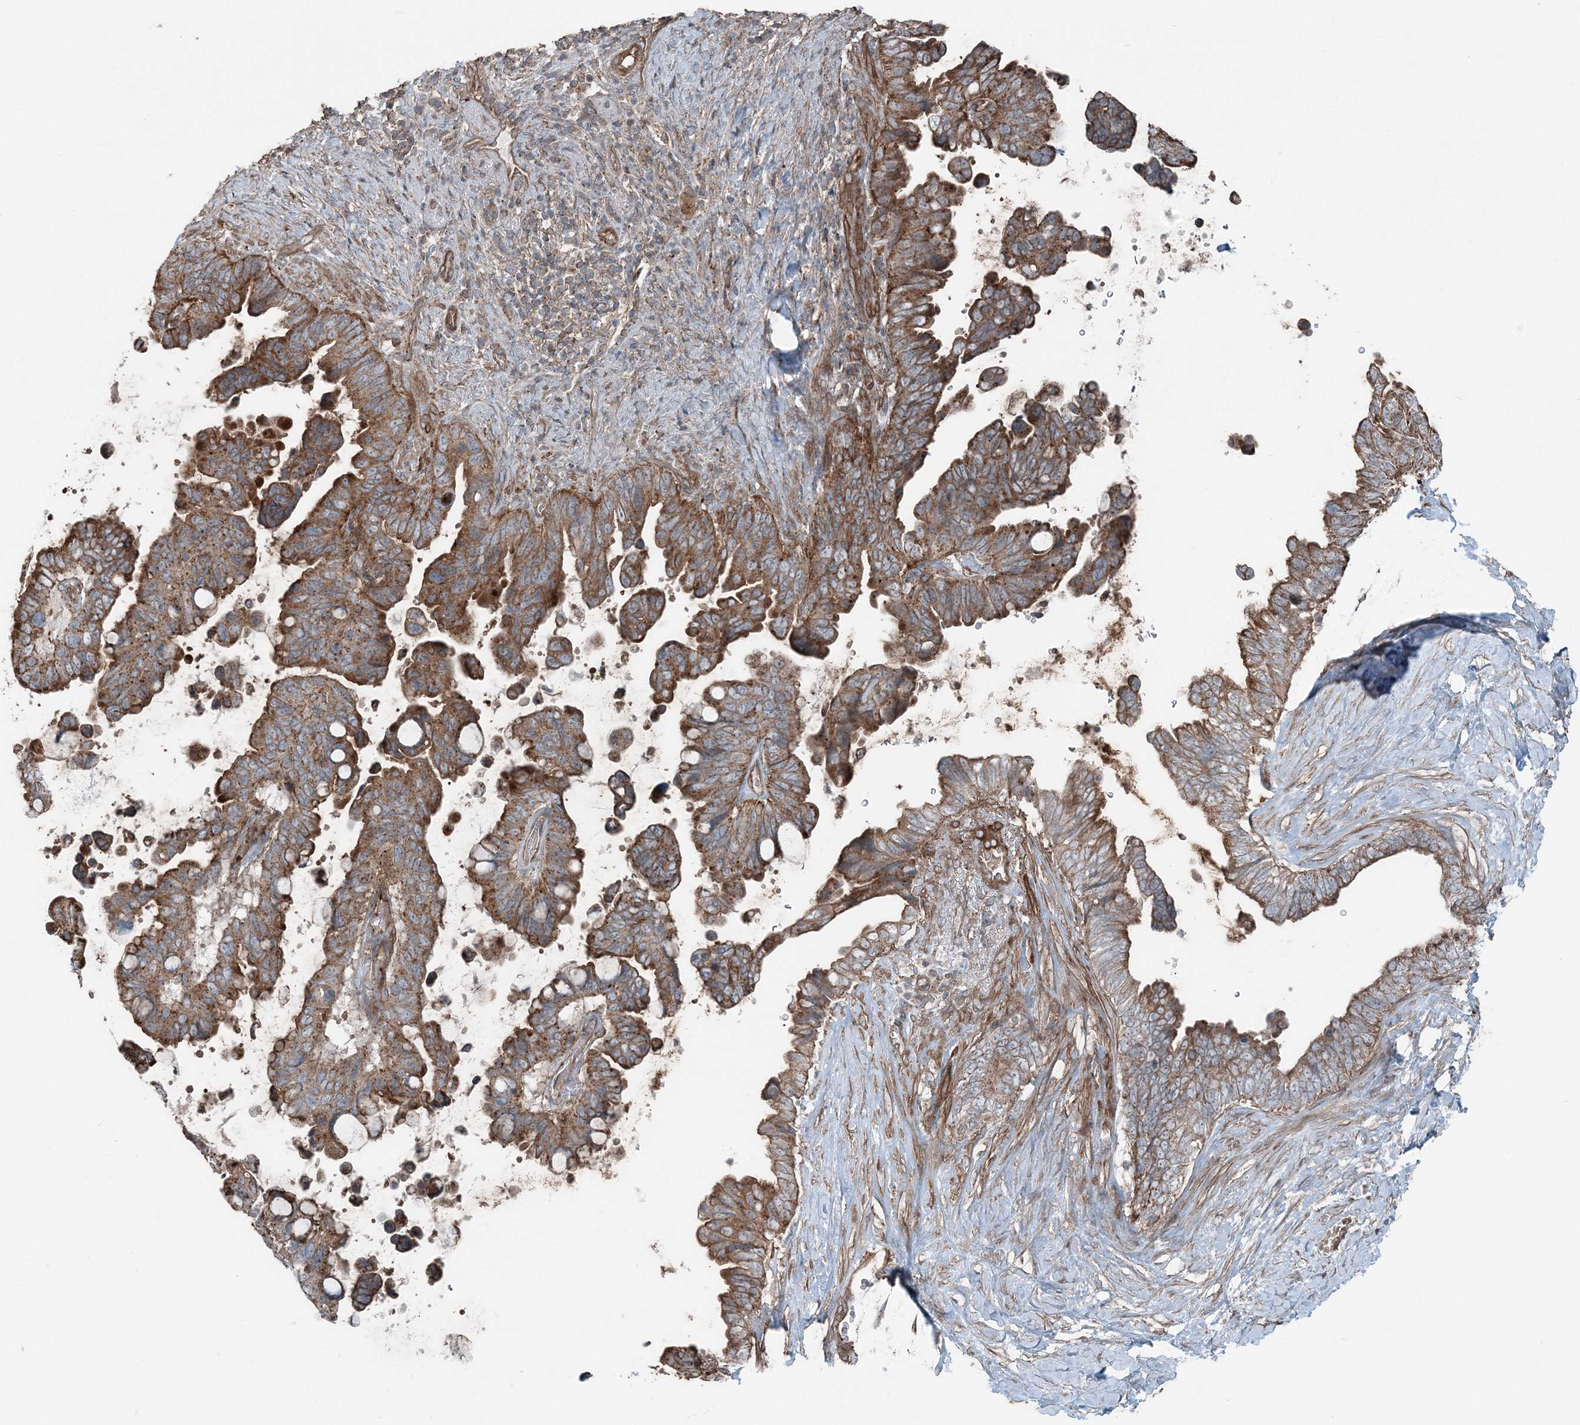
{"staining": {"intensity": "moderate", "quantity": ">75%", "location": "cytoplasmic/membranous"}, "tissue": "pancreatic cancer", "cell_type": "Tumor cells", "image_type": "cancer", "snomed": [{"axis": "morphology", "description": "Adenocarcinoma, NOS"}, {"axis": "topography", "description": "Pancreas"}], "caption": "An IHC photomicrograph of tumor tissue is shown. Protein staining in brown shows moderate cytoplasmic/membranous positivity in pancreatic cancer (adenocarcinoma) within tumor cells.", "gene": "KY", "patient": {"sex": "female", "age": 72}}